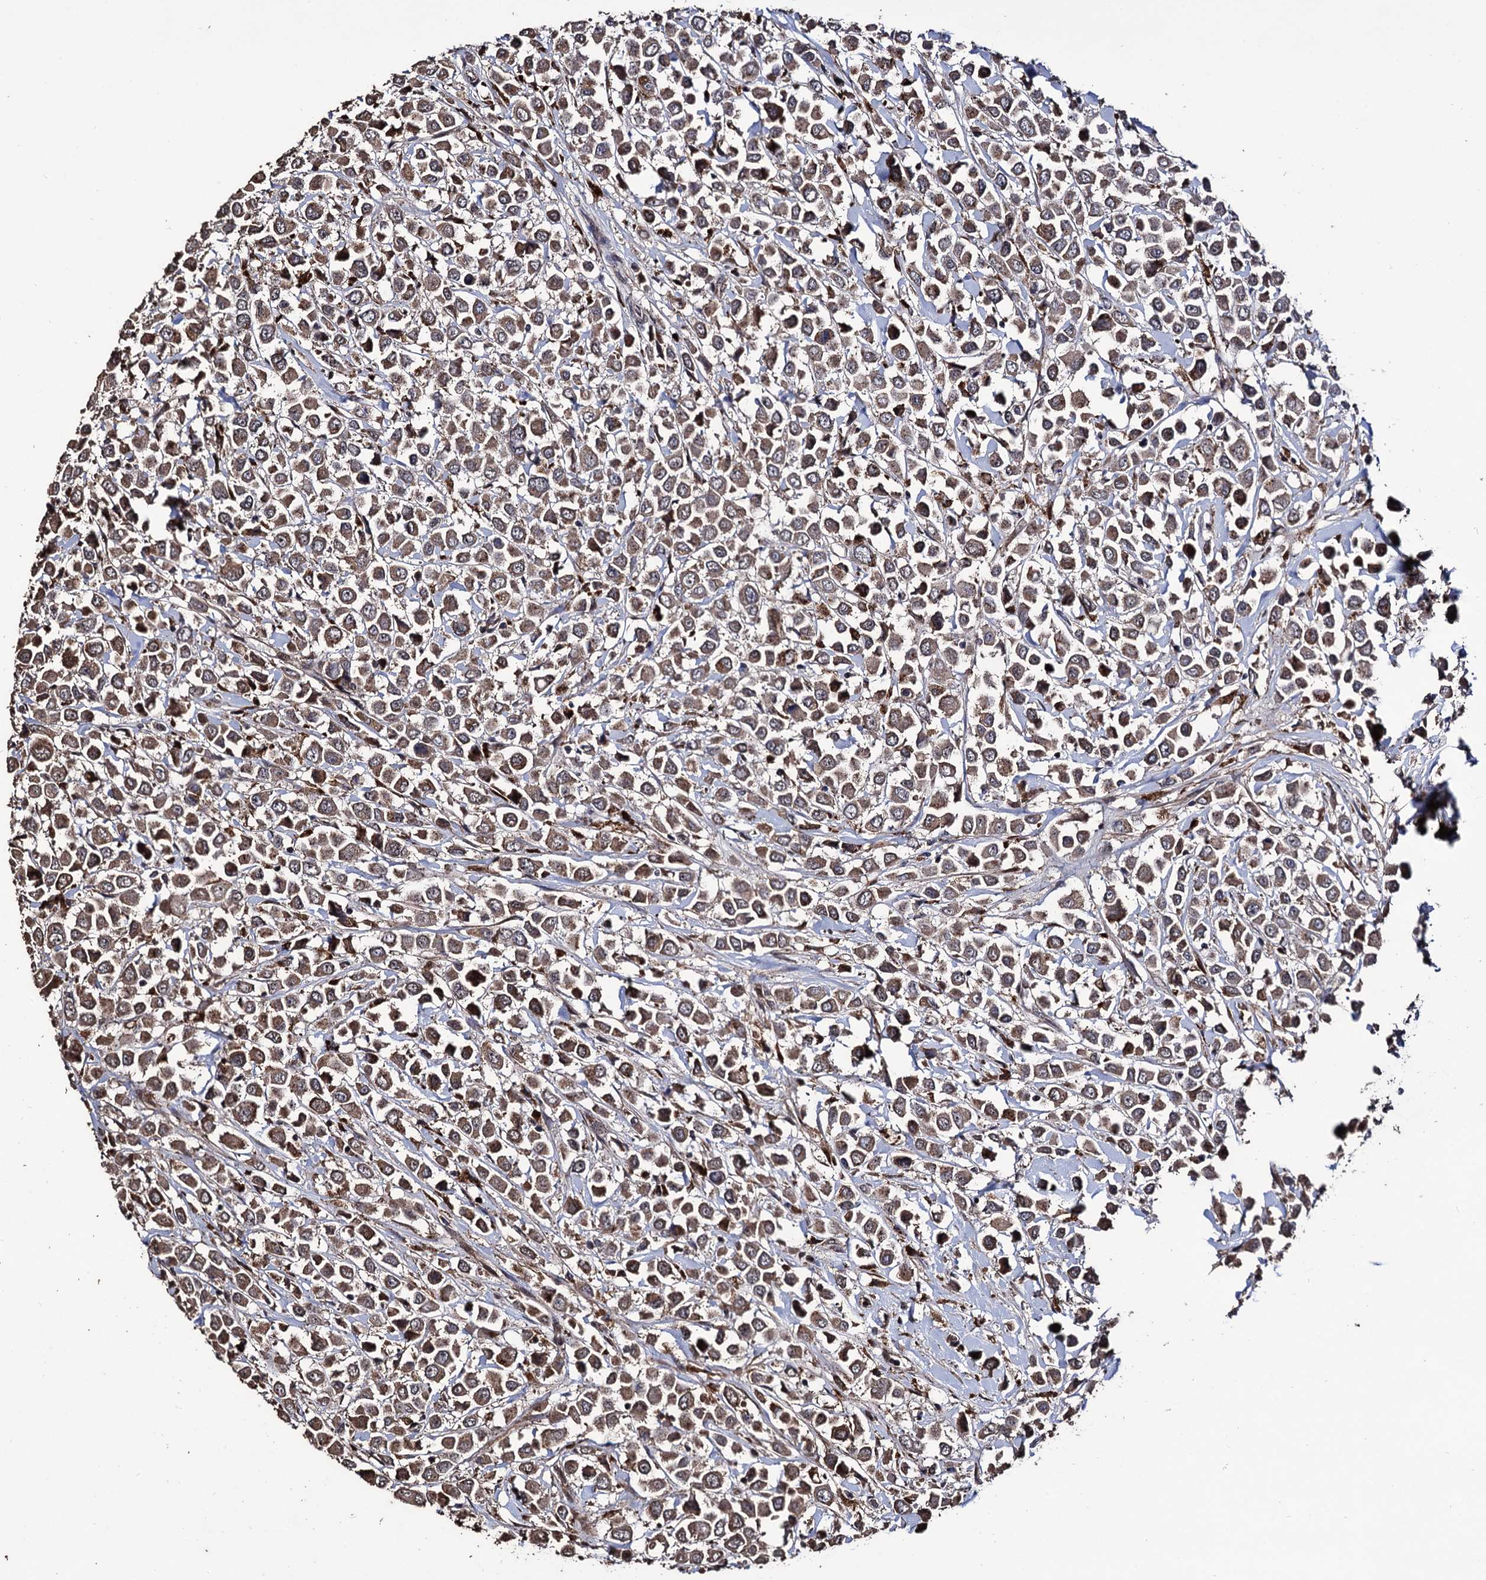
{"staining": {"intensity": "moderate", "quantity": ">75%", "location": "cytoplasmic/membranous"}, "tissue": "breast cancer", "cell_type": "Tumor cells", "image_type": "cancer", "snomed": [{"axis": "morphology", "description": "Duct carcinoma"}, {"axis": "topography", "description": "Breast"}], "caption": "About >75% of tumor cells in breast invasive ductal carcinoma exhibit moderate cytoplasmic/membranous protein positivity as visualized by brown immunohistochemical staining.", "gene": "MICAL2", "patient": {"sex": "female", "age": 61}}